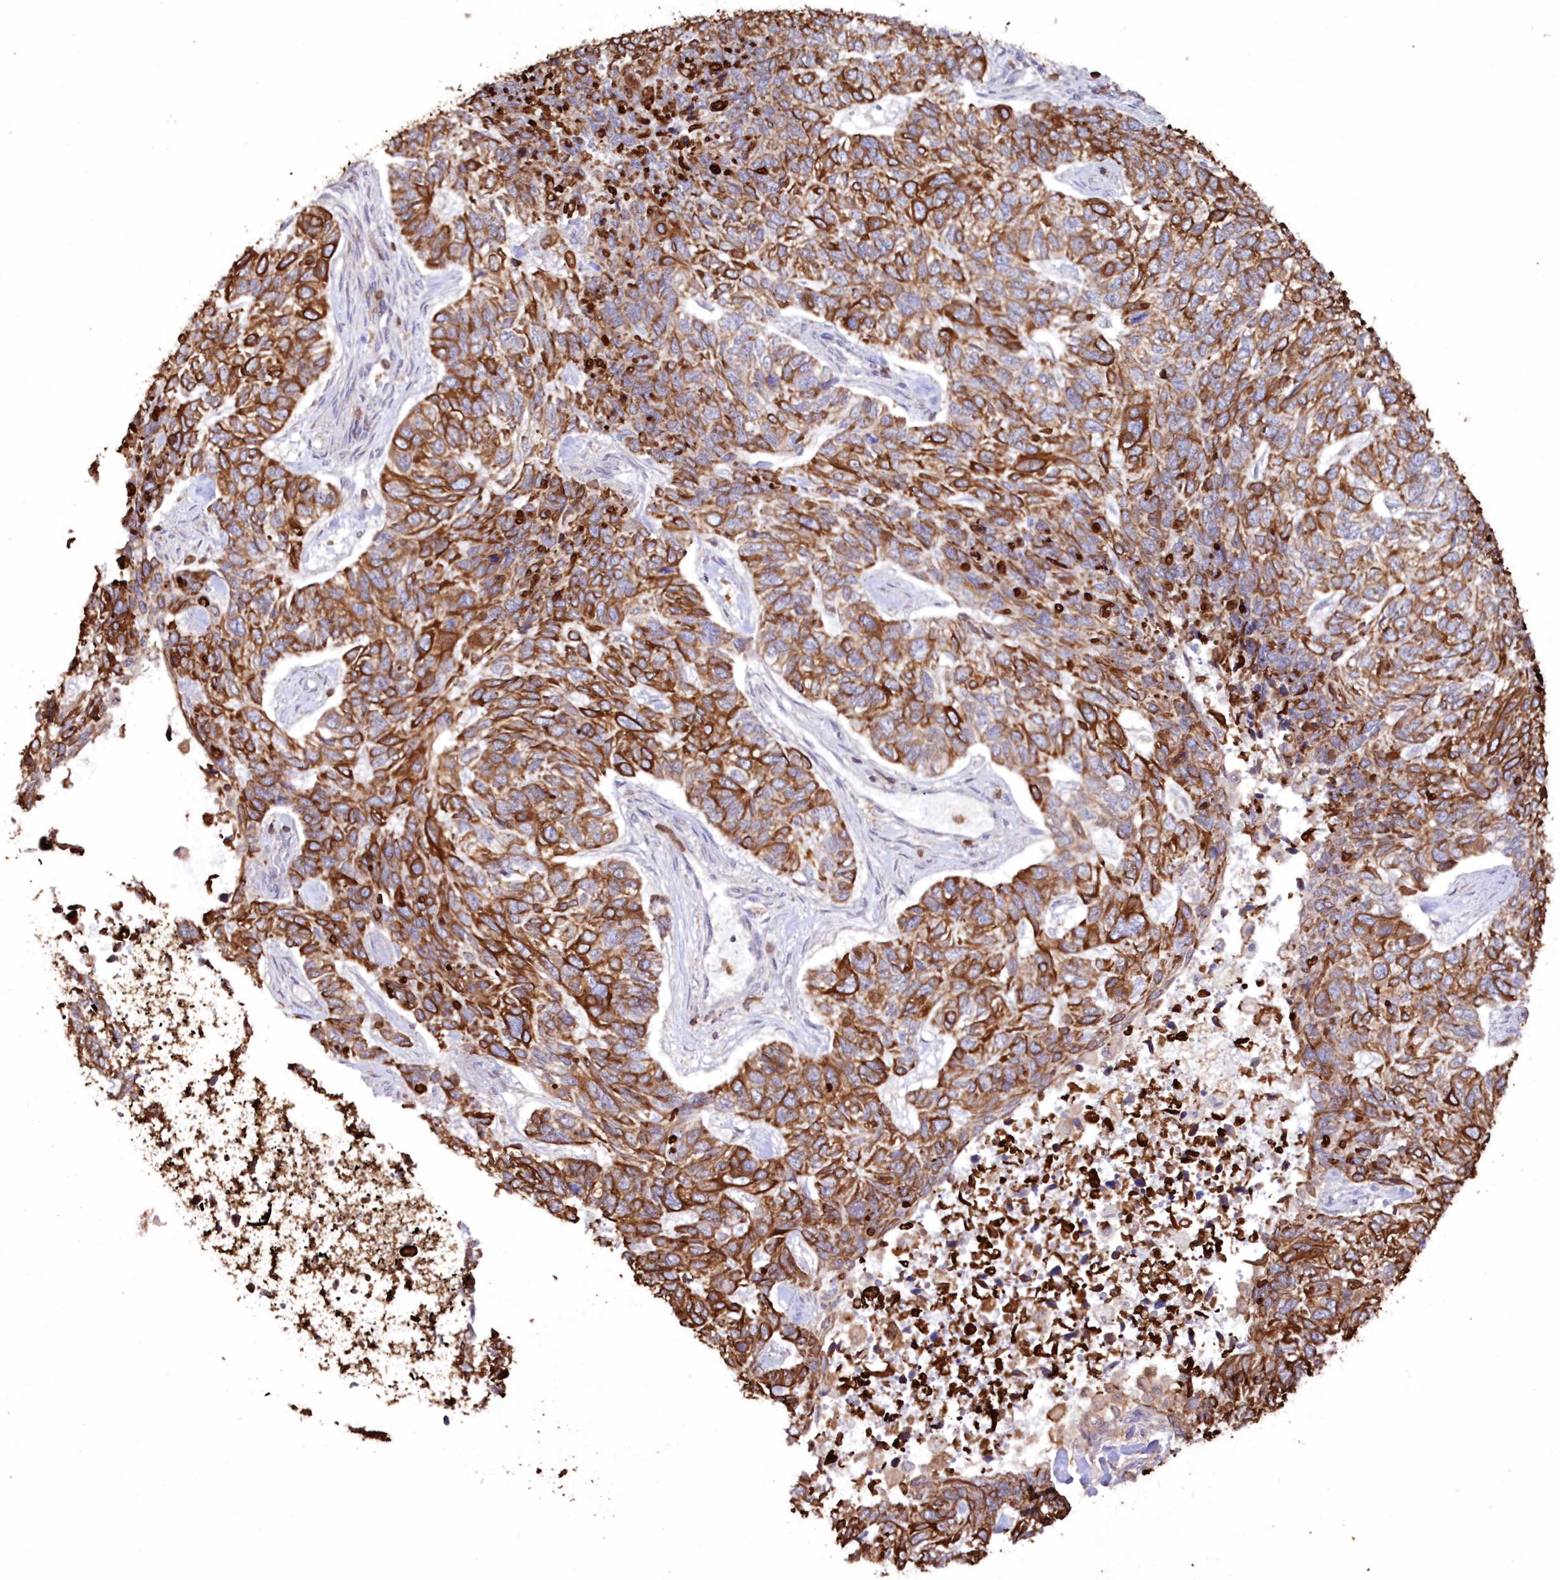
{"staining": {"intensity": "strong", "quantity": ">75%", "location": "cytoplasmic/membranous"}, "tissue": "skin cancer", "cell_type": "Tumor cells", "image_type": "cancer", "snomed": [{"axis": "morphology", "description": "Basal cell carcinoma"}, {"axis": "topography", "description": "Skin"}], "caption": "Basal cell carcinoma (skin) tissue displays strong cytoplasmic/membranous staining in approximately >75% of tumor cells, visualized by immunohistochemistry.", "gene": "SNED1", "patient": {"sex": "female", "age": 65}}